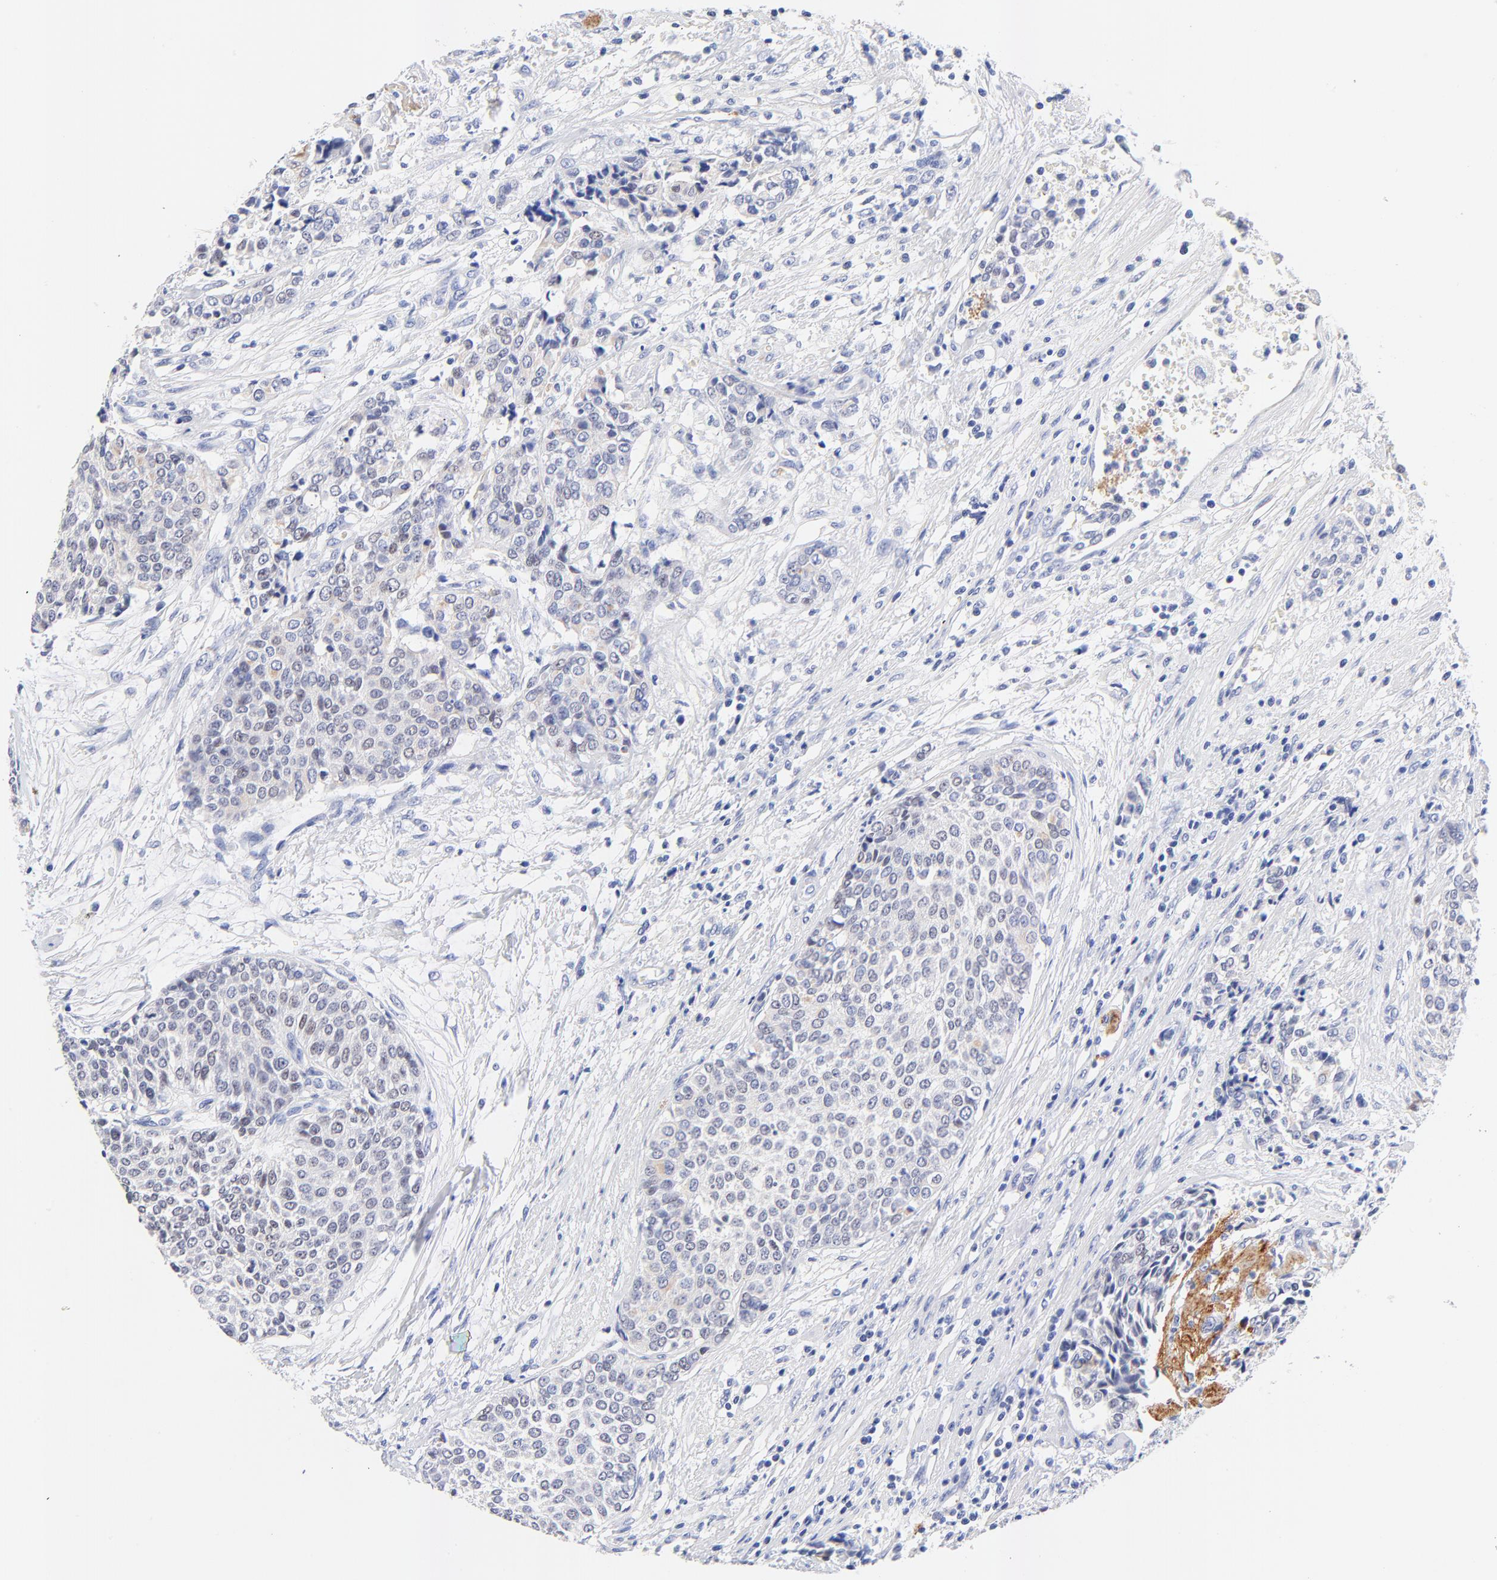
{"staining": {"intensity": "negative", "quantity": "none", "location": "none"}, "tissue": "urothelial cancer", "cell_type": "Tumor cells", "image_type": "cancer", "snomed": [{"axis": "morphology", "description": "Urothelial carcinoma, Low grade"}, {"axis": "topography", "description": "Urinary bladder"}], "caption": "Tumor cells are negative for protein expression in human urothelial carcinoma (low-grade).", "gene": "FAM117B", "patient": {"sex": "female", "age": 73}}